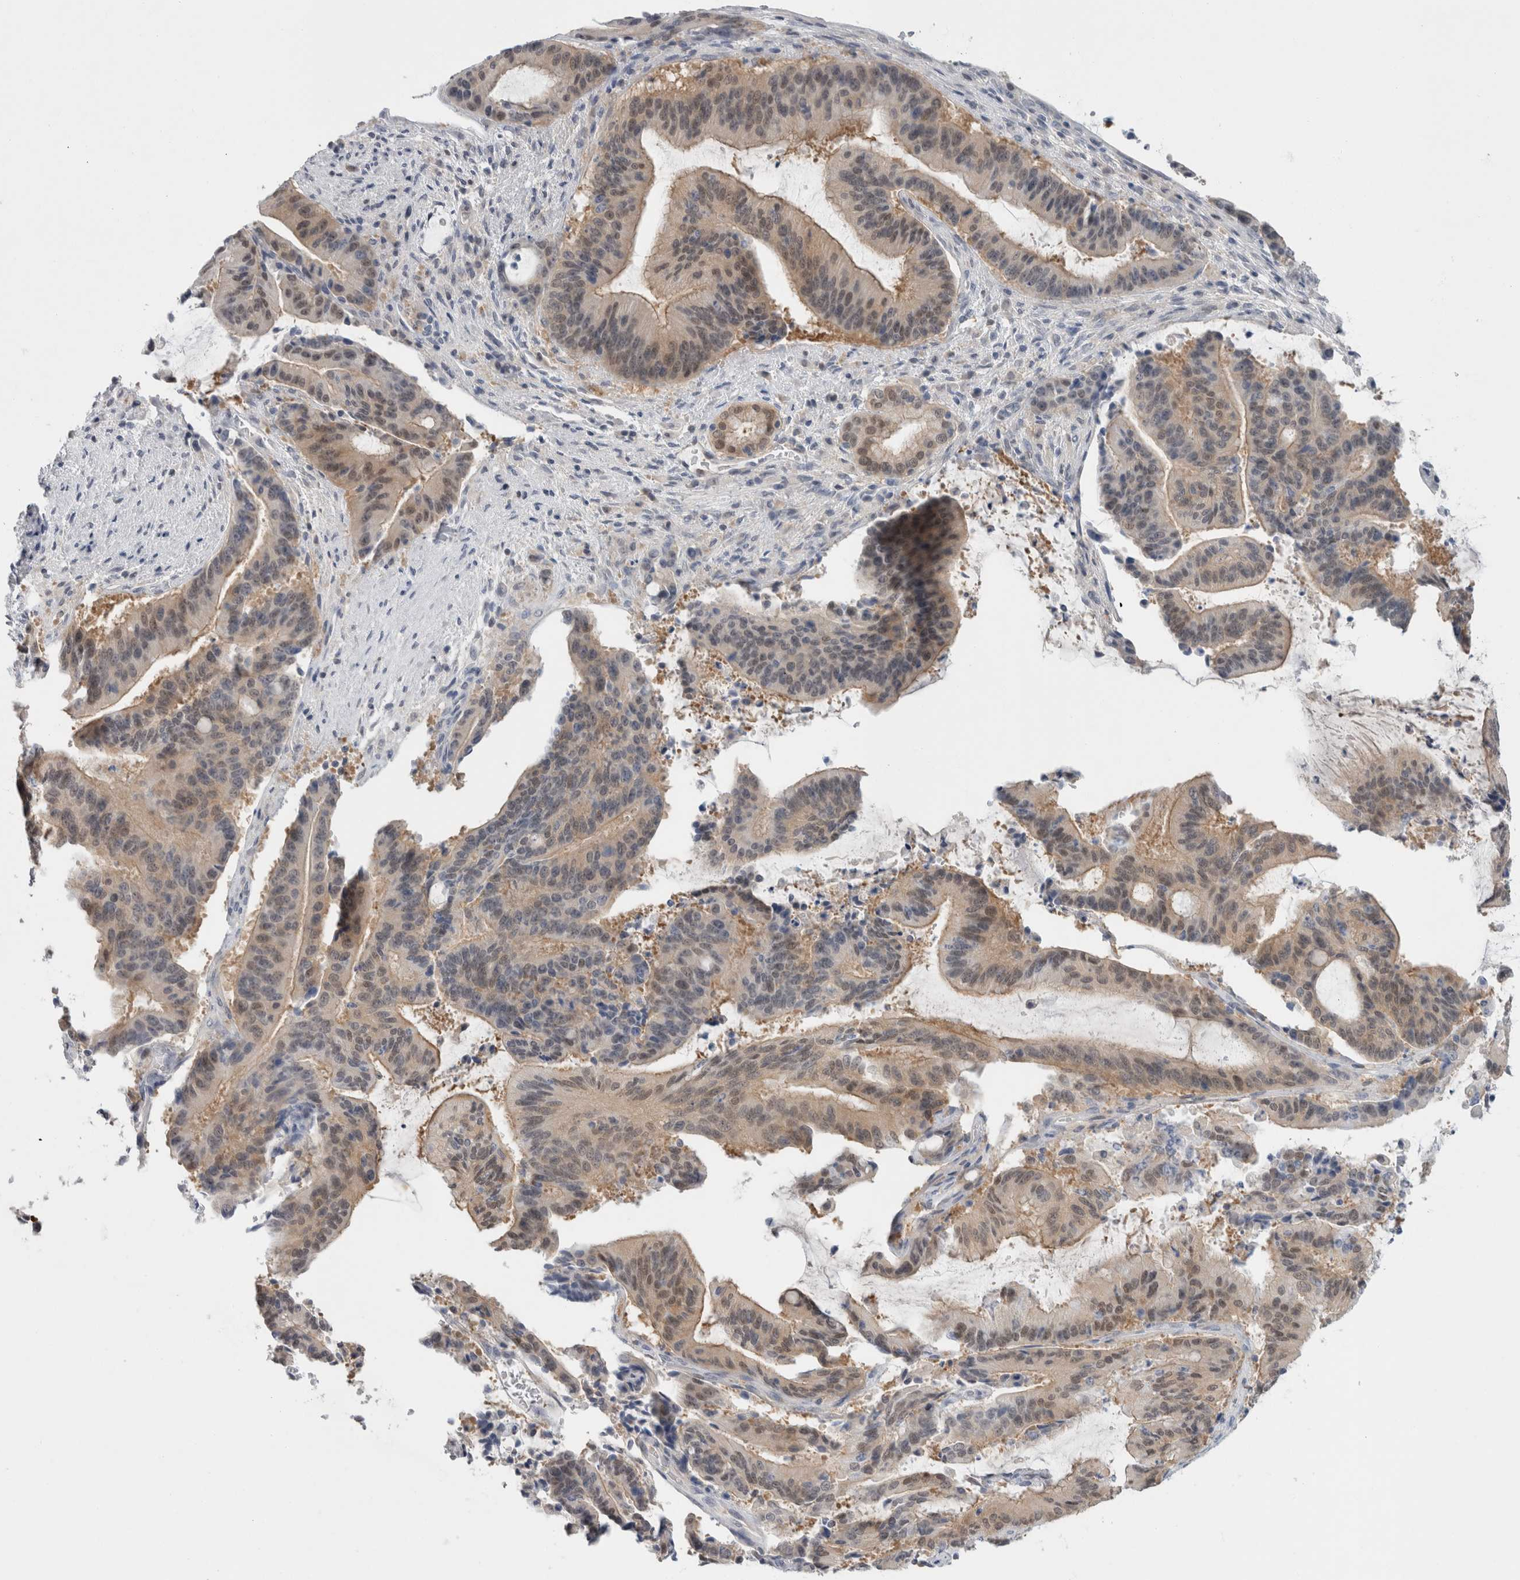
{"staining": {"intensity": "weak", "quantity": ">75%", "location": "cytoplasmic/membranous"}, "tissue": "liver cancer", "cell_type": "Tumor cells", "image_type": "cancer", "snomed": [{"axis": "morphology", "description": "Normal tissue, NOS"}, {"axis": "morphology", "description": "Cholangiocarcinoma"}, {"axis": "topography", "description": "Liver"}, {"axis": "topography", "description": "Peripheral nerve tissue"}], "caption": "Immunohistochemistry of human cholangiocarcinoma (liver) exhibits low levels of weak cytoplasmic/membranous expression in approximately >75% of tumor cells.", "gene": "CASP6", "patient": {"sex": "female", "age": 73}}